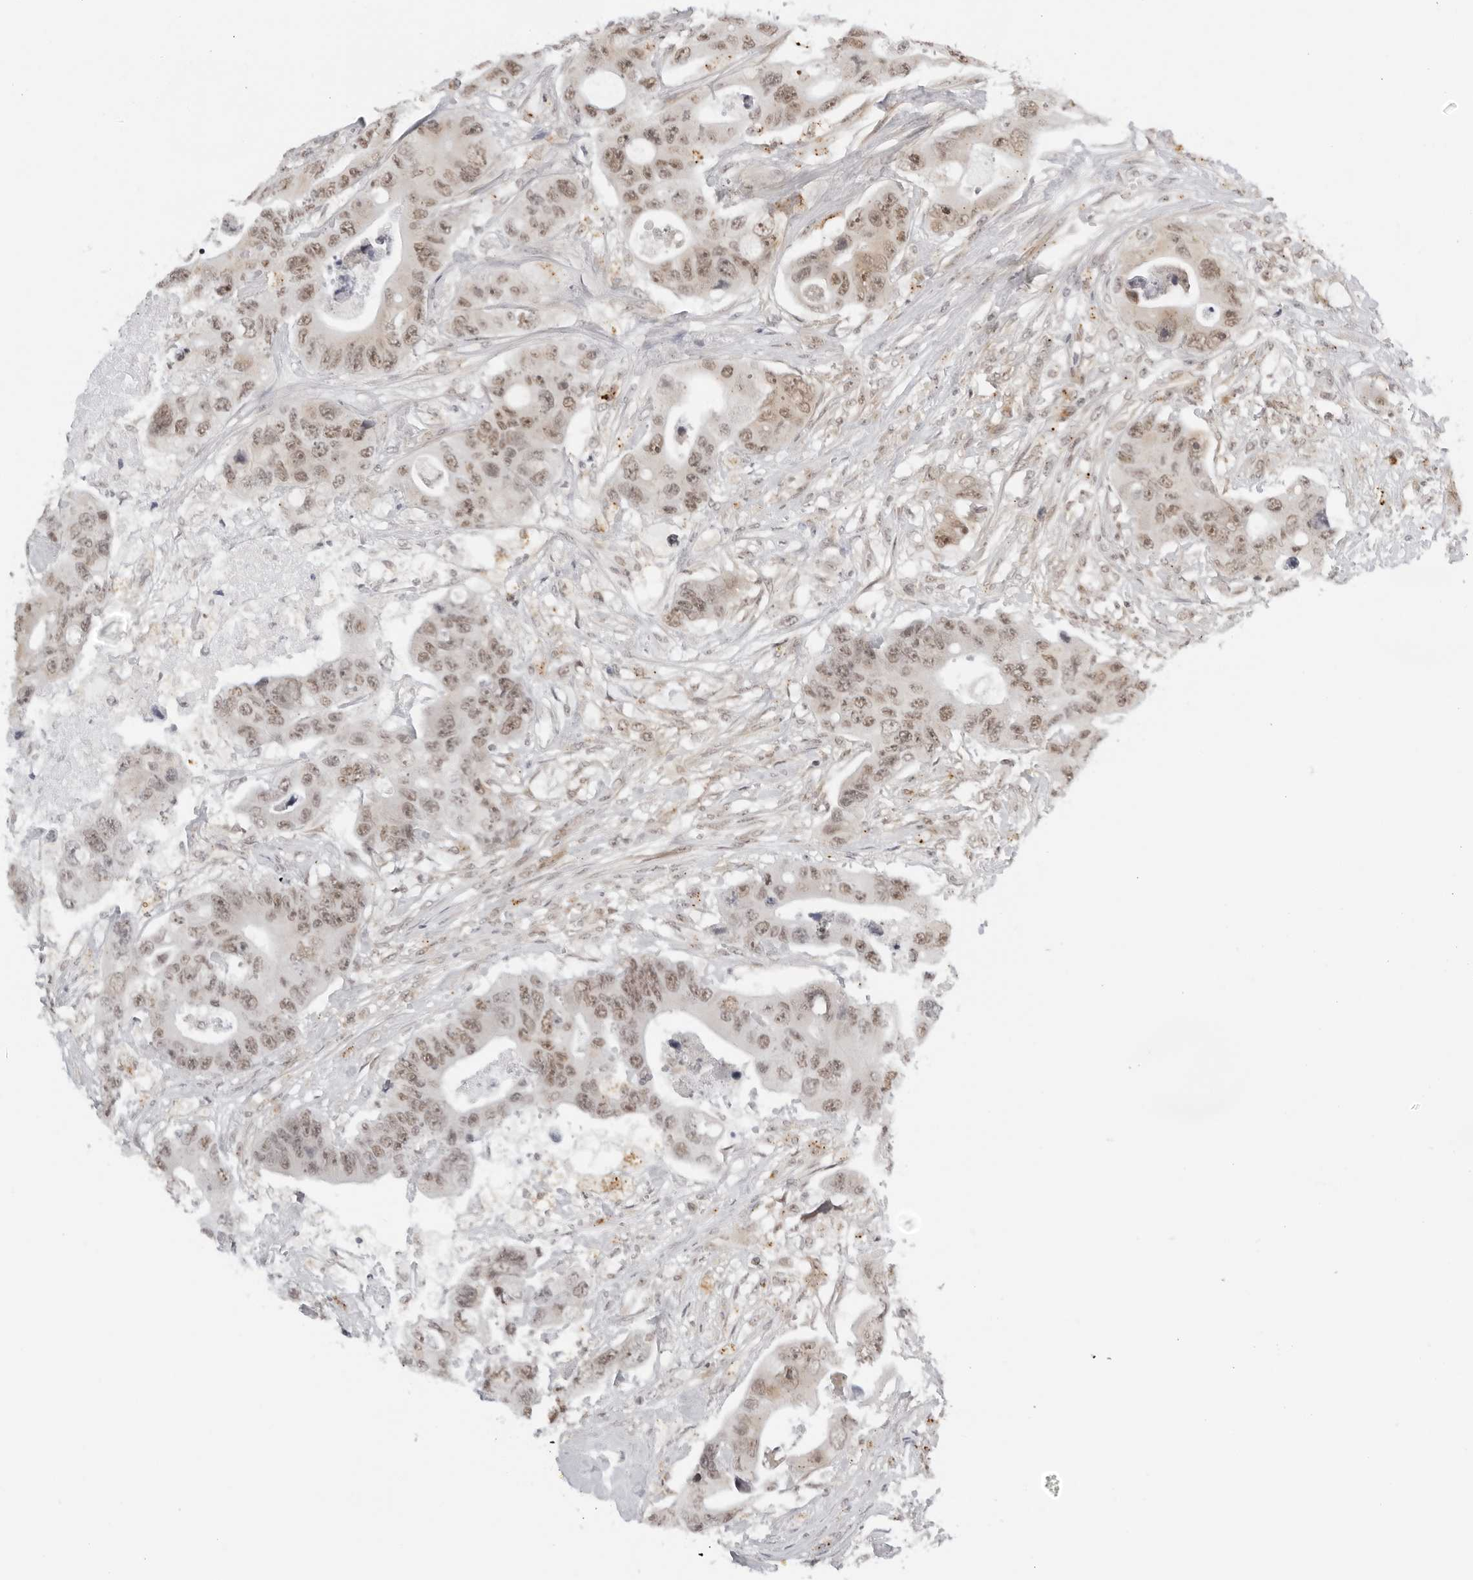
{"staining": {"intensity": "moderate", "quantity": ">75%", "location": "nuclear"}, "tissue": "colorectal cancer", "cell_type": "Tumor cells", "image_type": "cancer", "snomed": [{"axis": "morphology", "description": "Adenocarcinoma, NOS"}, {"axis": "topography", "description": "Colon"}], "caption": "Moderate nuclear protein positivity is identified in approximately >75% of tumor cells in colorectal cancer (adenocarcinoma). (Brightfield microscopy of DAB IHC at high magnification).", "gene": "TOX4", "patient": {"sex": "female", "age": 46}}